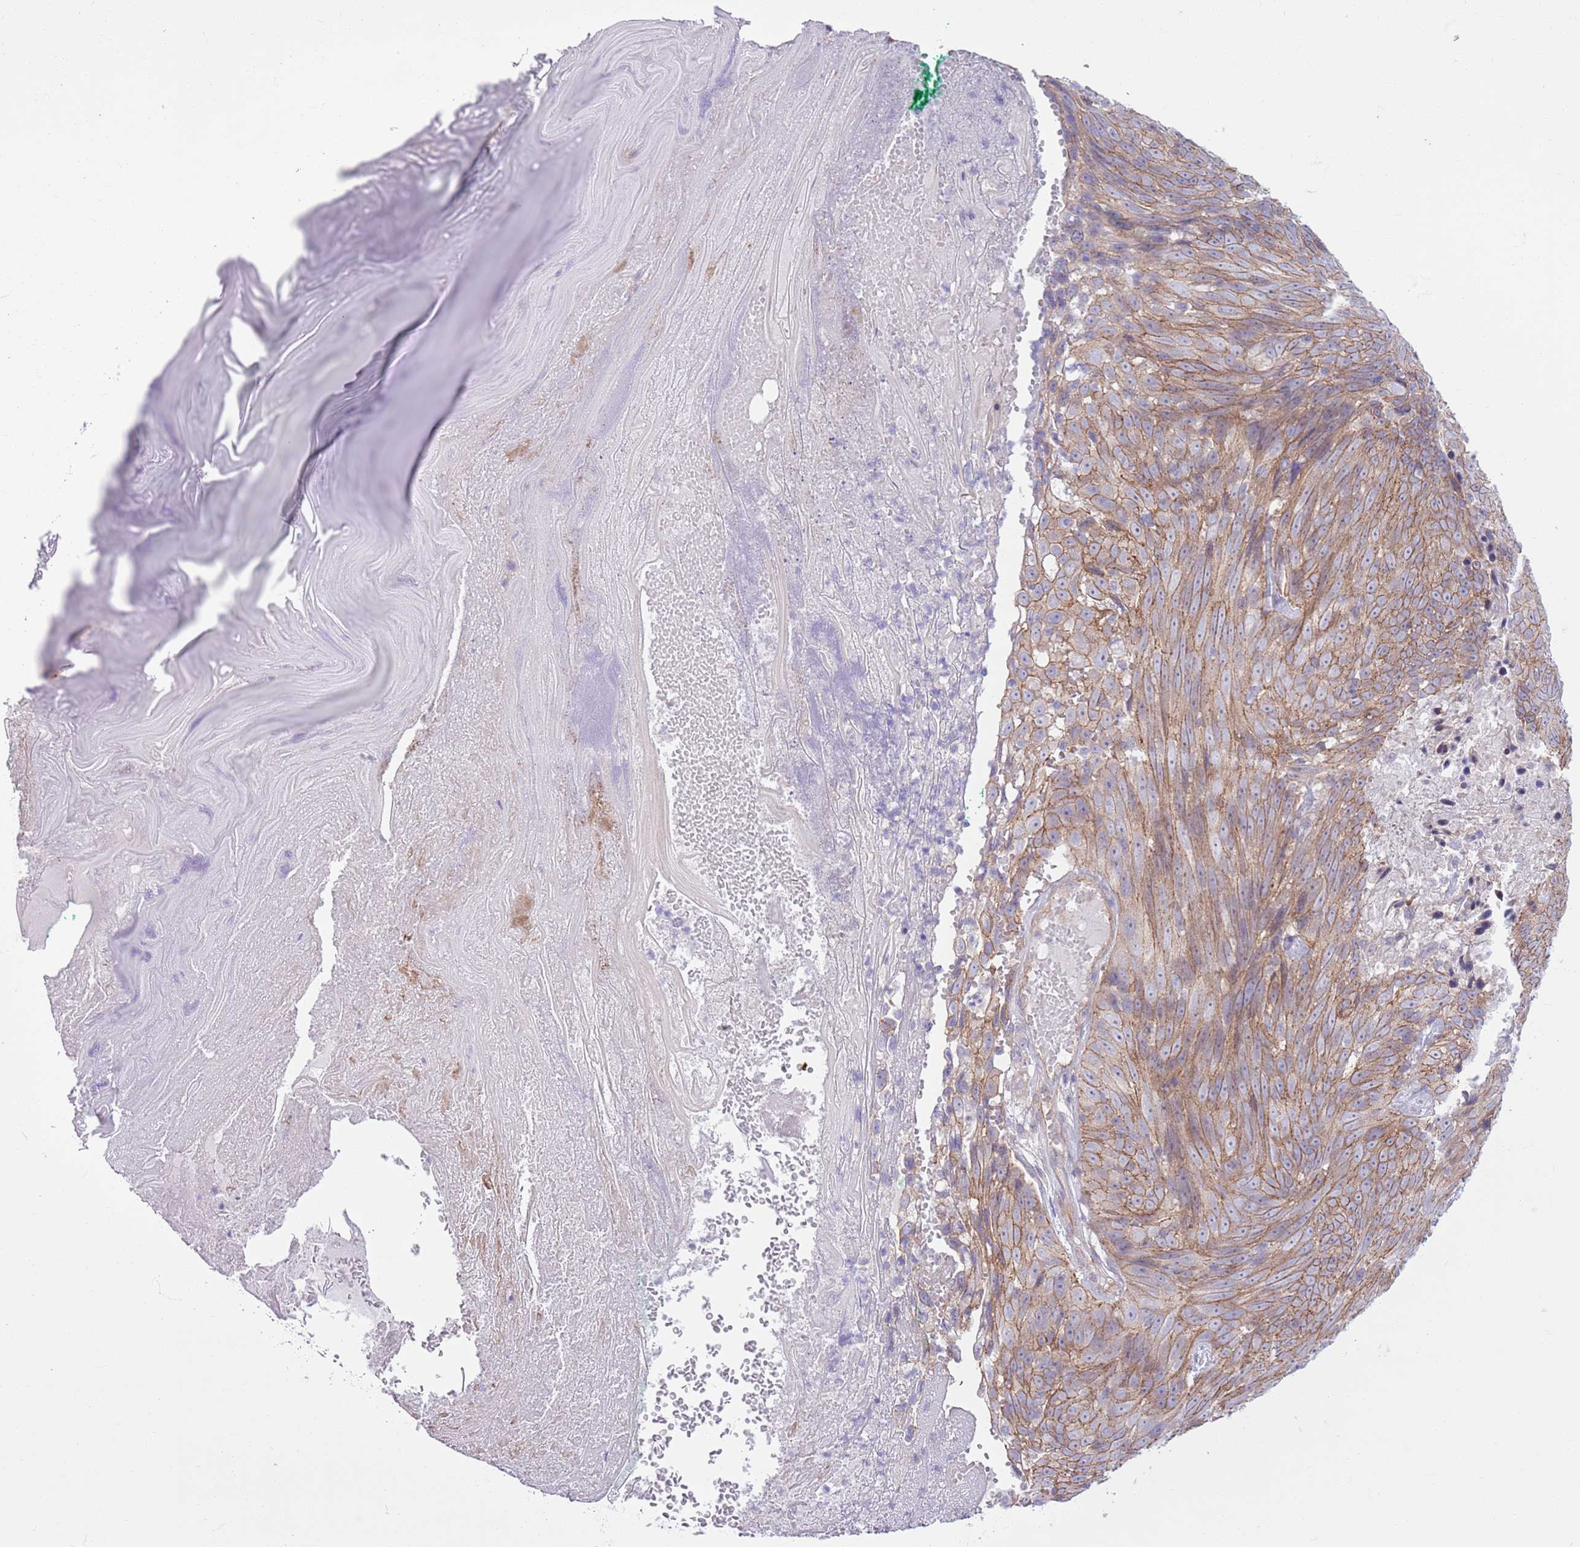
{"staining": {"intensity": "moderate", "quantity": ">75%", "location": "cytoplasmic/membranous"}, "tissue": "skin cancer", "cell_type": "Tumor cells", "image_type": "cancer", "snomed": [{"axis": "morphology", "description": "Squamous cell carcinoma, NOS"}, {"axis": "topography", "description": "Skin"}], "caption": "Immunohistochemical staining of human squamous cell carcinoma (skin) demonstrates medium levels of moderate cytoplasmic/membranous expression in about >75% of tumor cells.", "gene": "PARP8", "patient": {"sex": "female", "age": 87}}